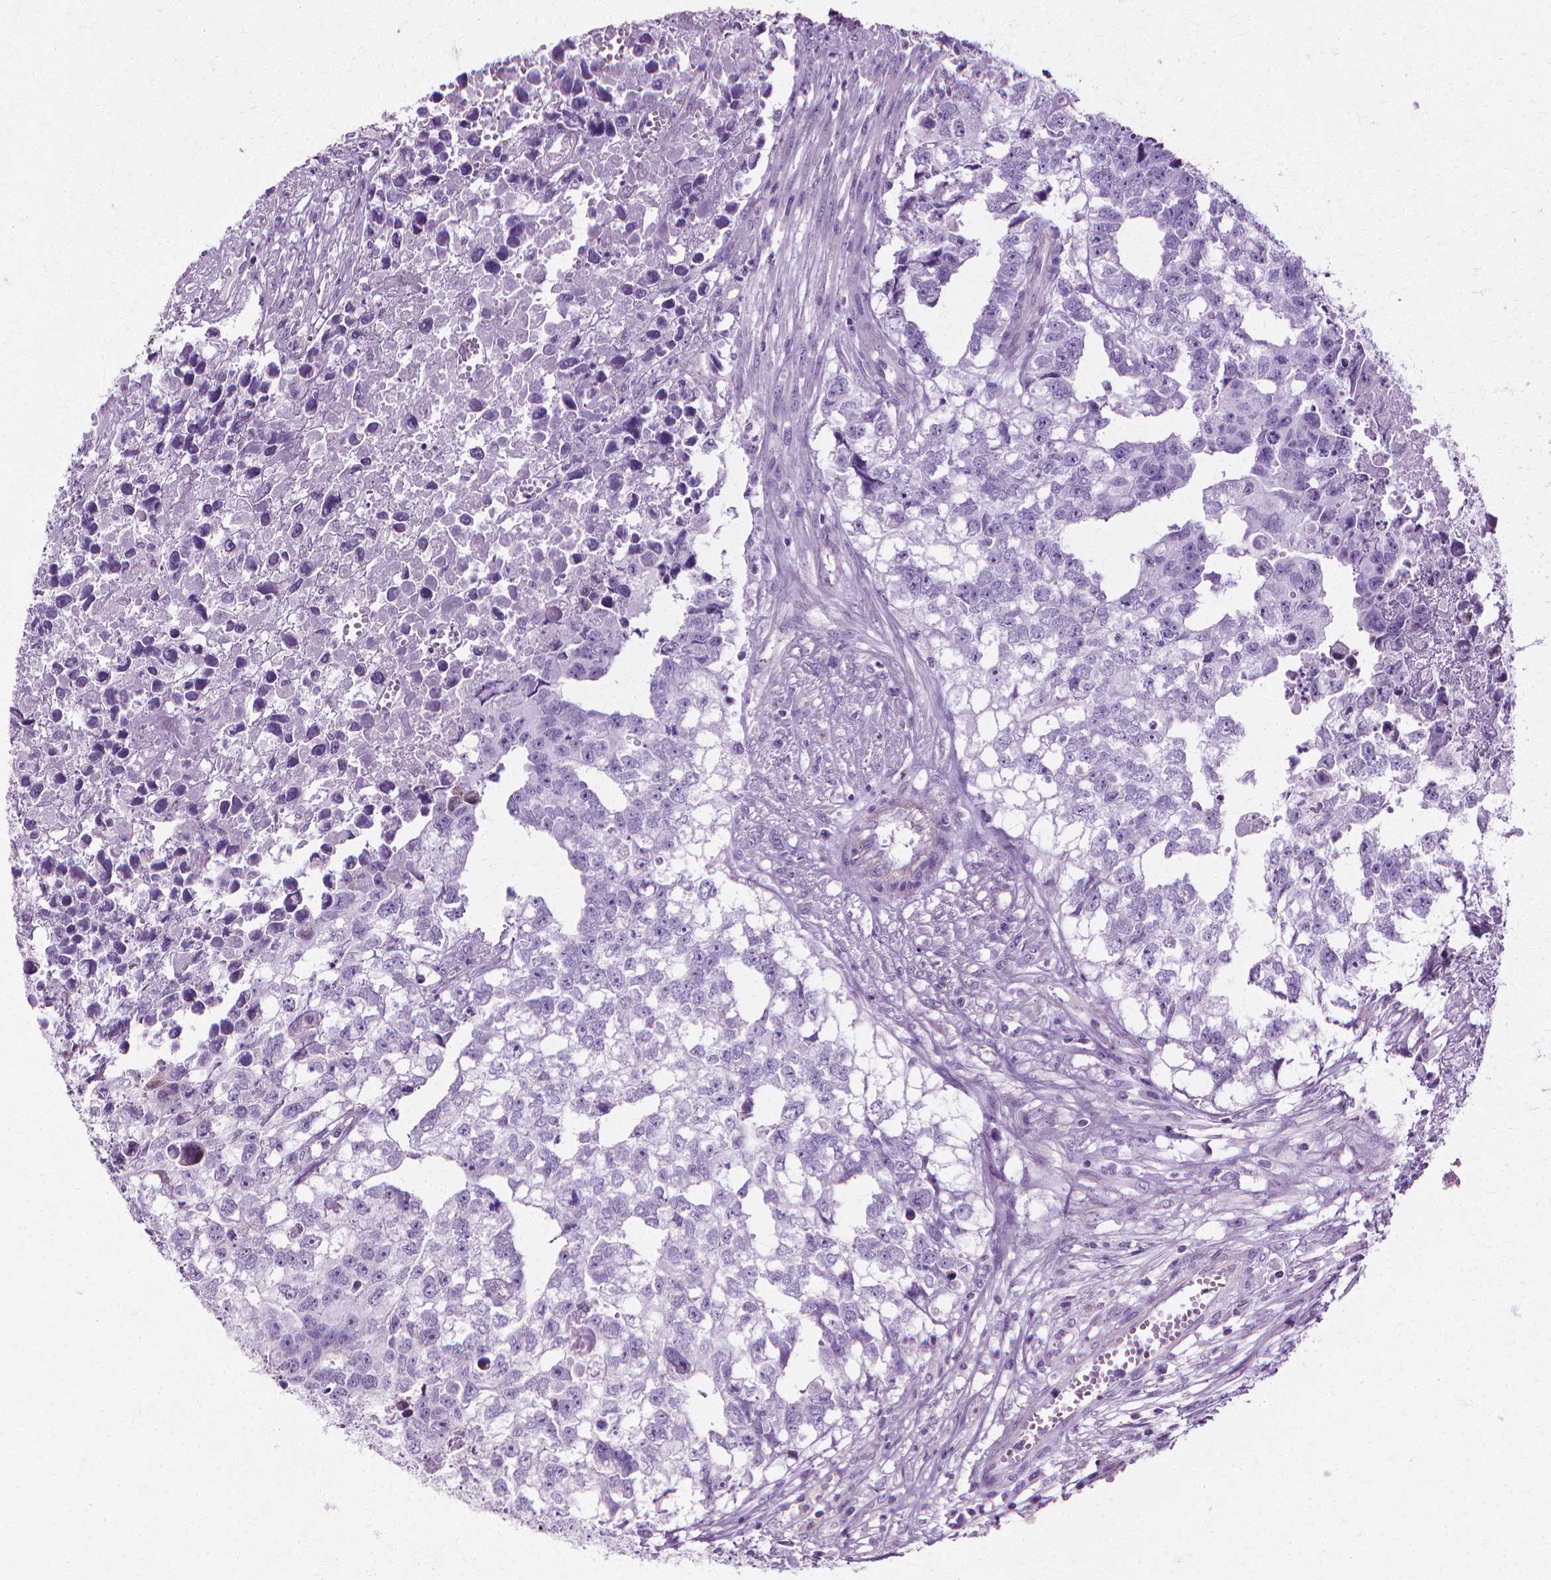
{"staining": {"intensity": "negative", "quantity": "none", "location": "none"}, "tissue": "testis cancer", "cell_type": "Tumor cells", "image_type": "cancer", "snomed": [{"axis": "morphology", "description": "Carcinoma, Embryonal, NOS"}, {"axis": "morphology", "description": "Teratoma, malignant, NOS"}, {"axis": "topography", "description": "Testis"}], "caption": "This image is of testis cancer (embryonal carcinoma) stained with immunohistochemistry to label a protein in brown with the nuclei are counter-stained blue. There is no expression in tumor cells. The staining was performed using DAB to visualize the protein expression in brown, while the nuclei were stained in blue with hematoxylin (Magnification: 20x).", "gene": "CFAP157", "patient": {"sex": "male", "age": 44}}